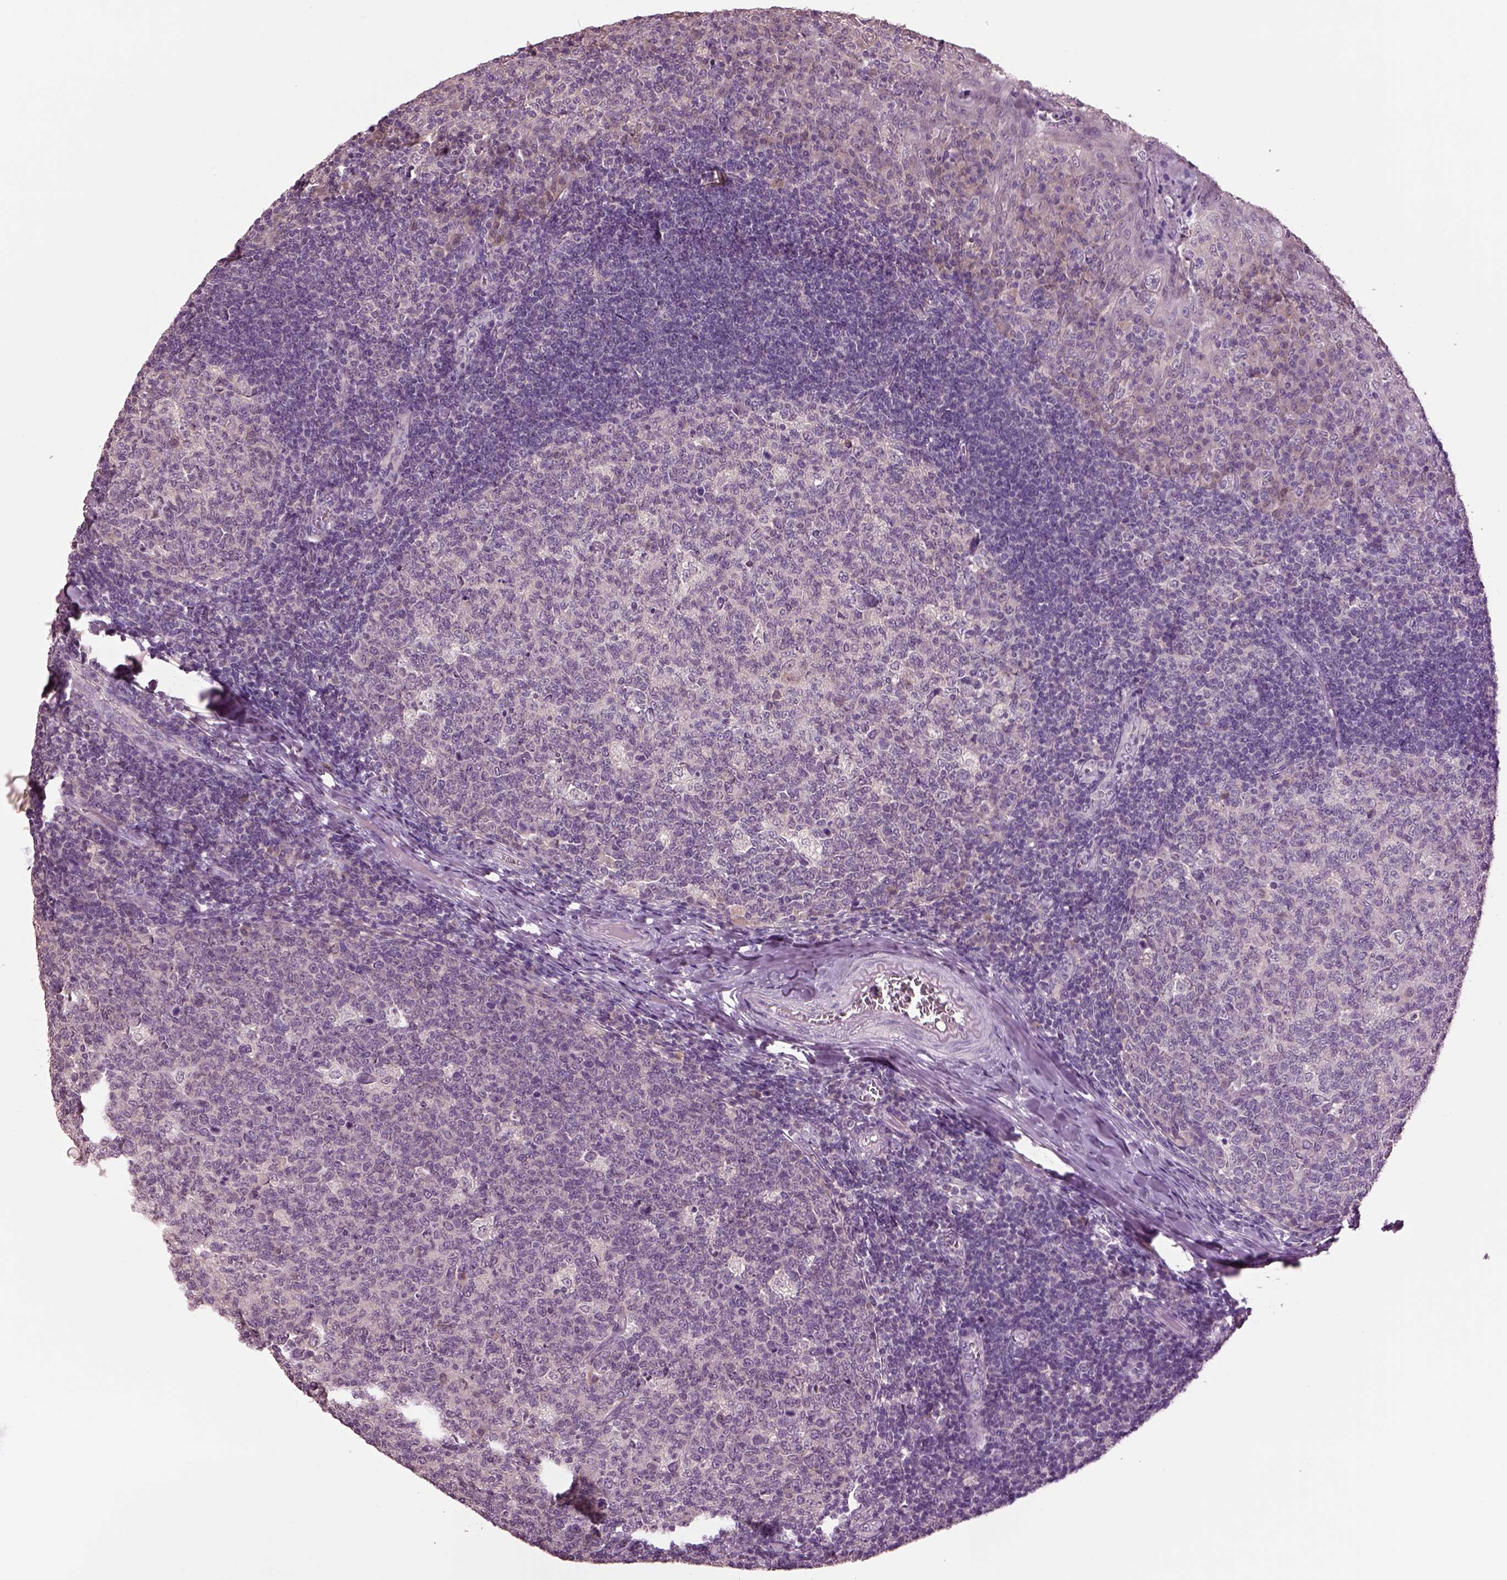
{"staining": {"intensity": "negative", "quantity": "none", "location": "none"}, "tissue": "tonsil", "cell_type": "Germinal center cells", "image_type": "normal", "snomed": [{"axis": "morphology", "description": "Normal tissue, NOS"}, {"axis": "topography", "description": "Tonsil"}], "caption": "An immunohistochemistry micrograph of unremarkable tonsil is shown. There is no staining in germinal center cells of tonsil. The staining was performed using DAB (3,3'-diaminobenzidine) to visualize the protein expression in brown, while the nuclei were stained in blue with hematoxylin (Magnification: 20x).", "gene": "CLPSL1", "patient": {"sex": "female", "age": 13}}